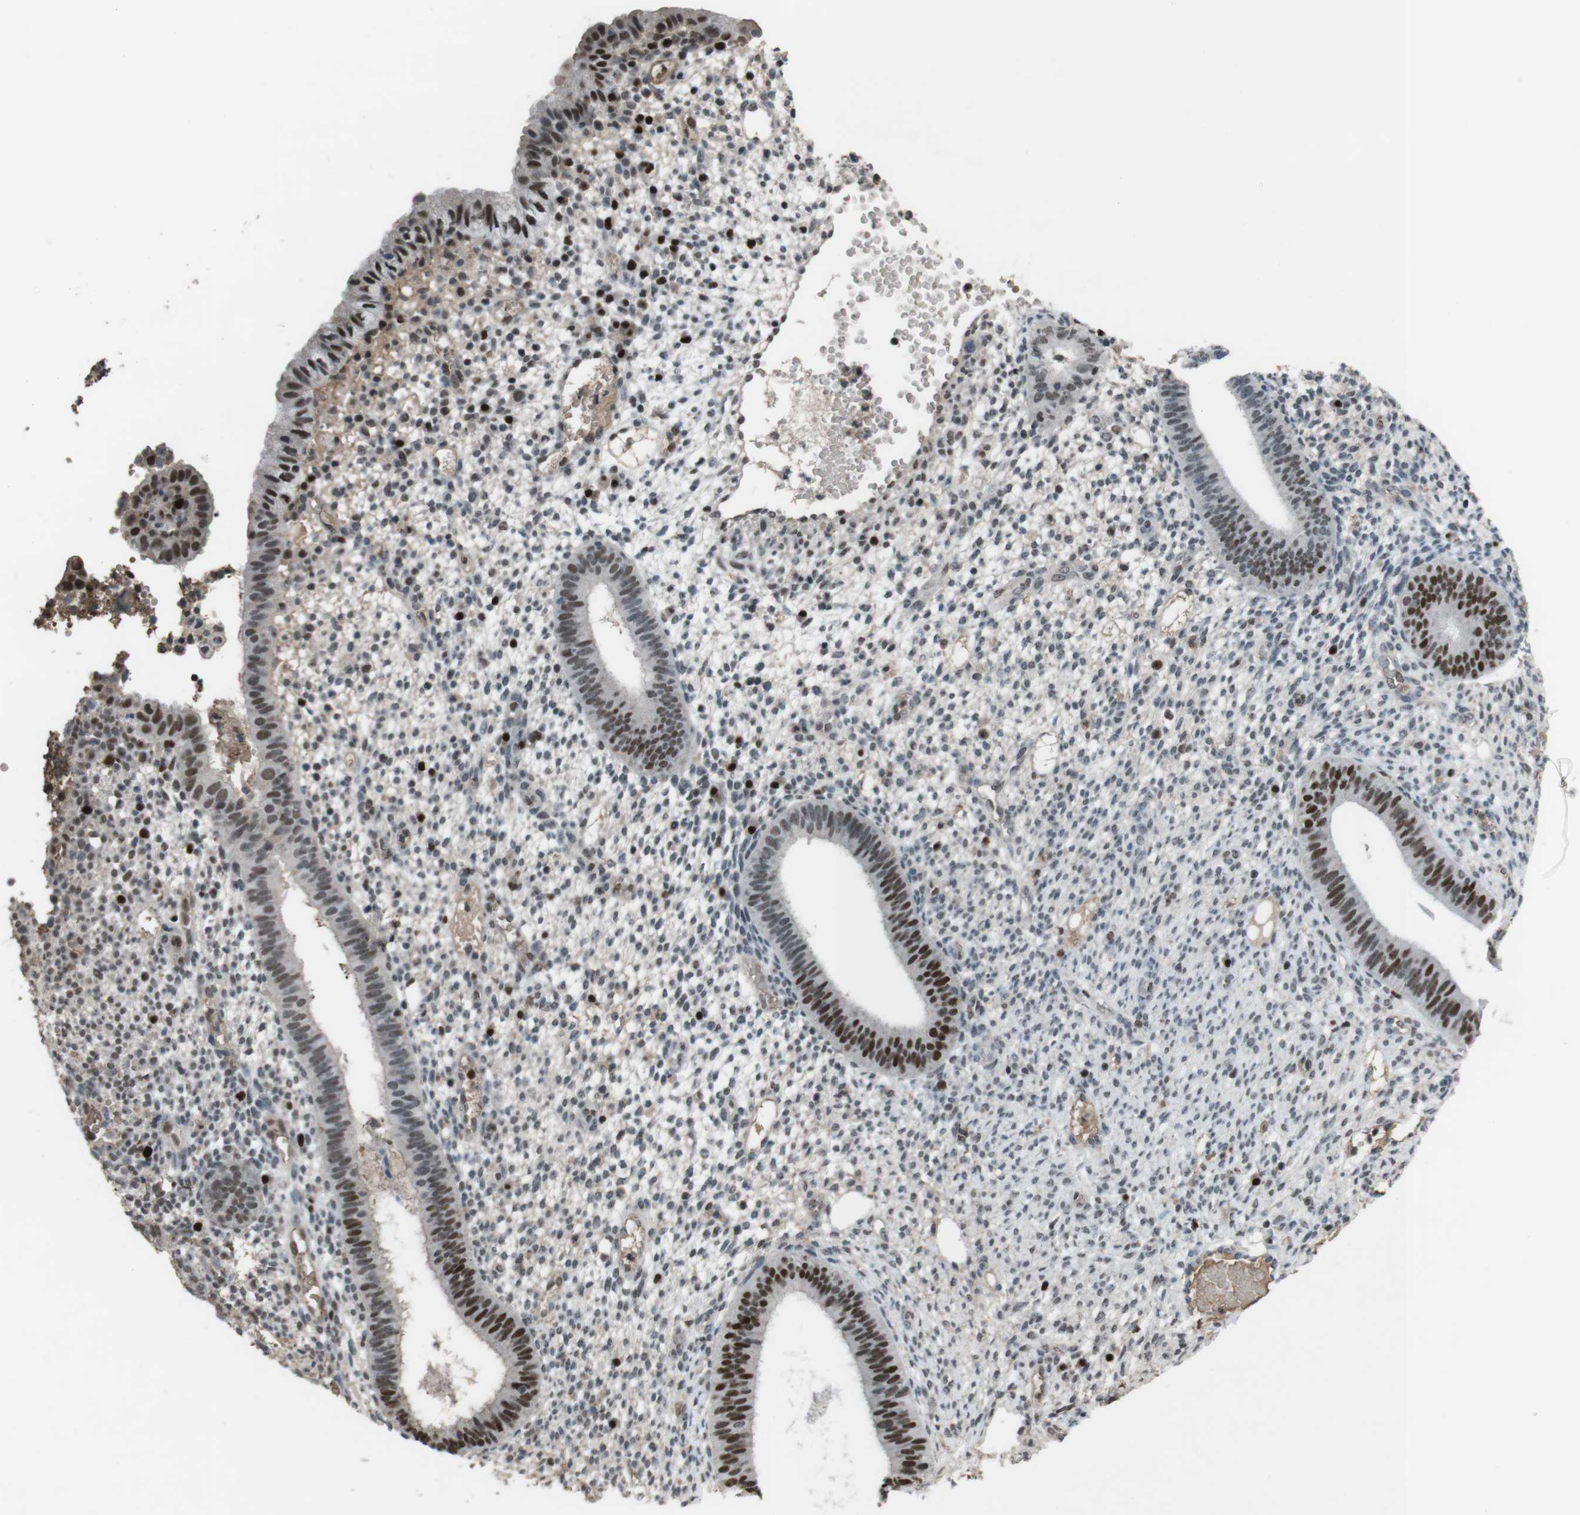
{"staining": {"intensity": "weak", "quantity": "25%-75%", "location": "cytoplasmic/membranous,nuclear"}, "tissue": "endometrium", "cell_type": "Cells in endometrial stroma", "image_type": "normal", "snomed": [{"axis": "morphology", "description": "Normal tissue, NOS"}, {"axis": "topography", "description": "Endometrium"}], "caption": "Endometrium stained with immunohistochemistry demonstrates weak cytoplasmic/membranous,nuclear expression in about 25%-75% of cells in endometrial stroma.", "gene": "SUB1", "patient": {"sex": "female", "age": 35}}